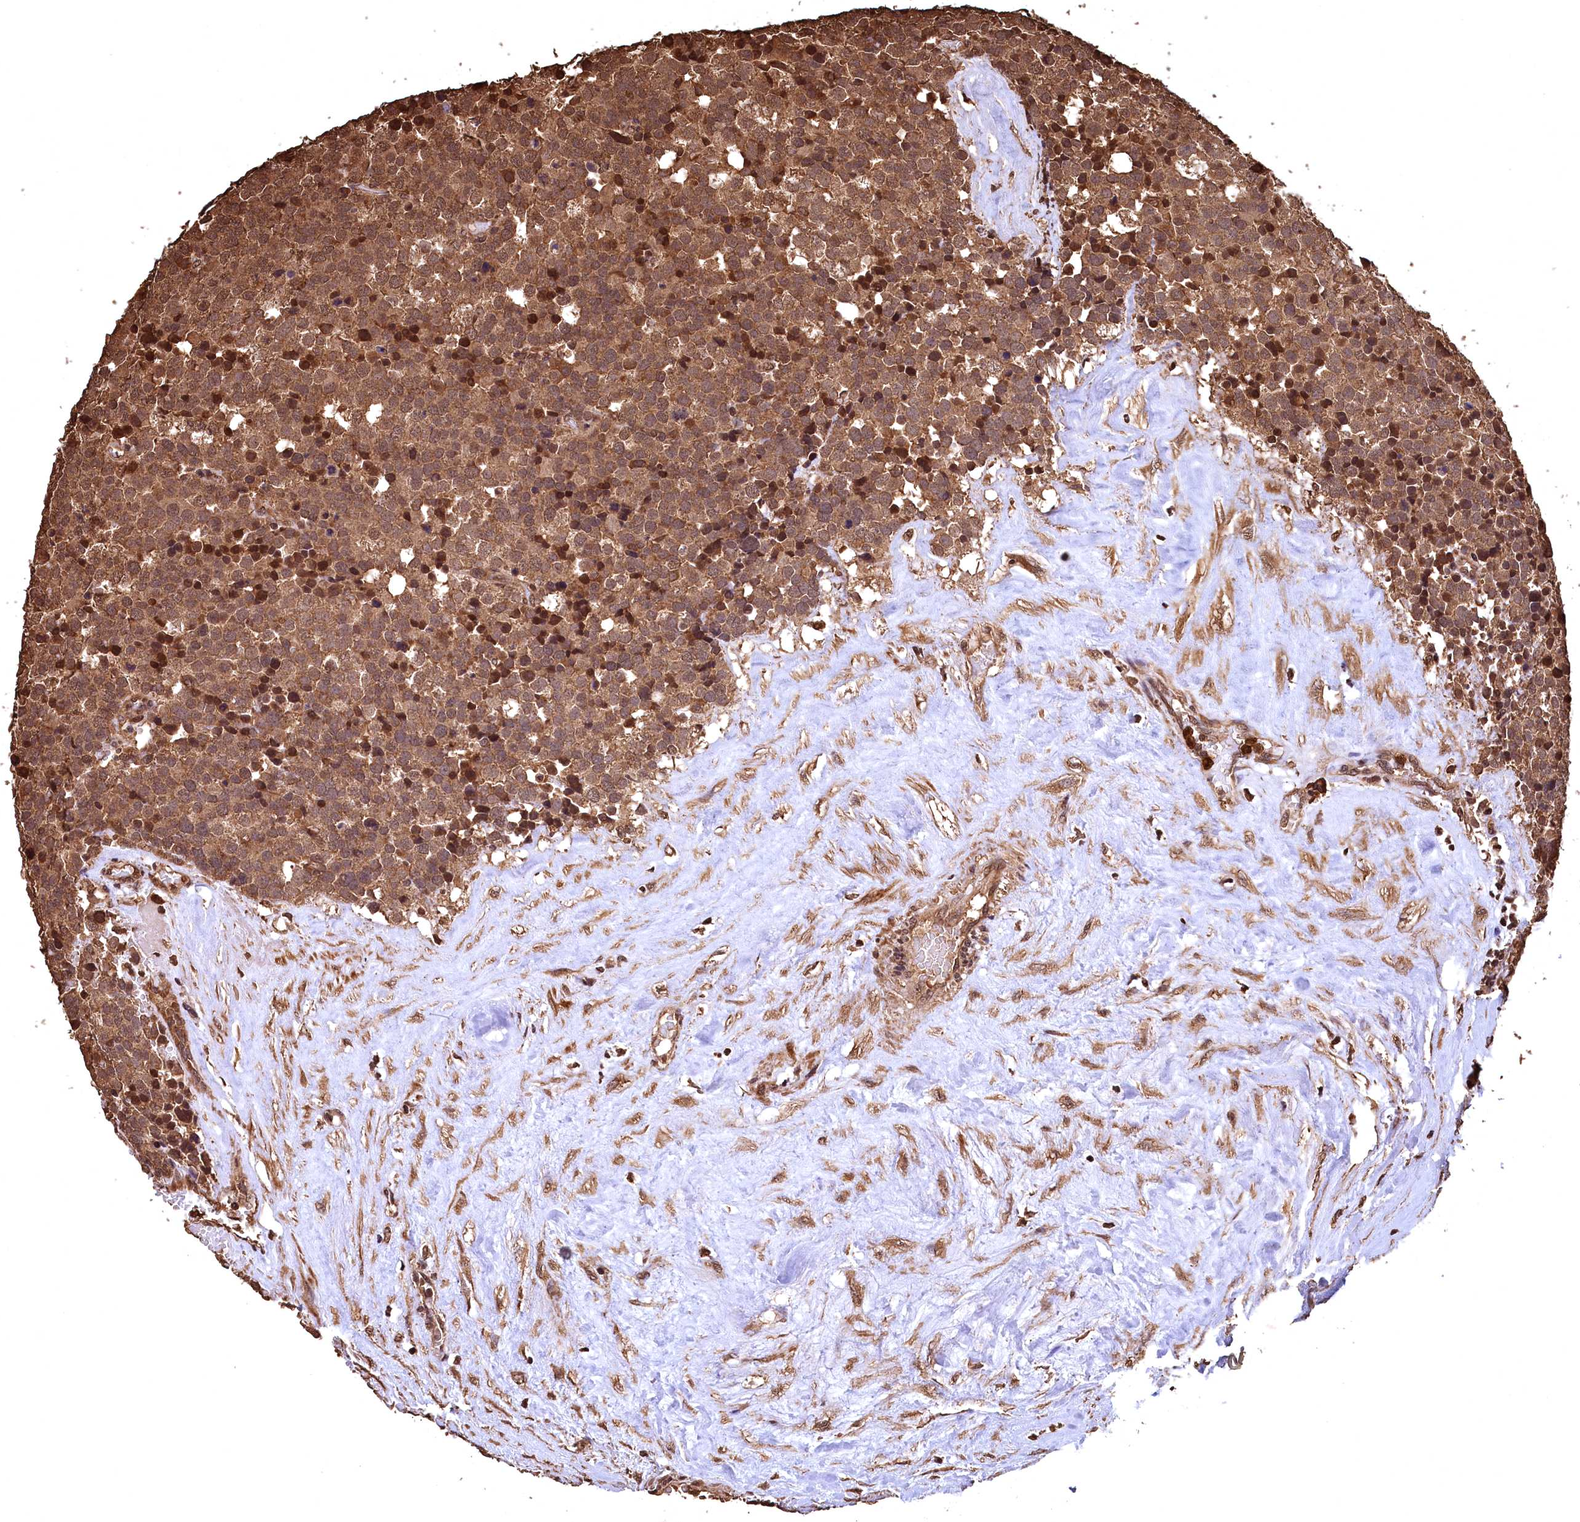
{"staining": {"intensity": "moderate", "quantity": ">75%", "location": "cytoplasmic/membranous,nuclear"}, "tissue": "testis cancer", "cell_type": "Tumor cells", "image_type": "cancer", "snomed": [{"axis": "morphology", "description": "Seminoma, NOS"}, {"axis": "topography", "description": "Testis"}], "caption": "This is a micrograph of immunohistochemistry staining of testis seminoma, which shows moderate staining in the cytoplasmic/membranous and nuclear of tumor cells.", "gene": "CEP57L1", "patient": {"sex": "male", "age": 71}}